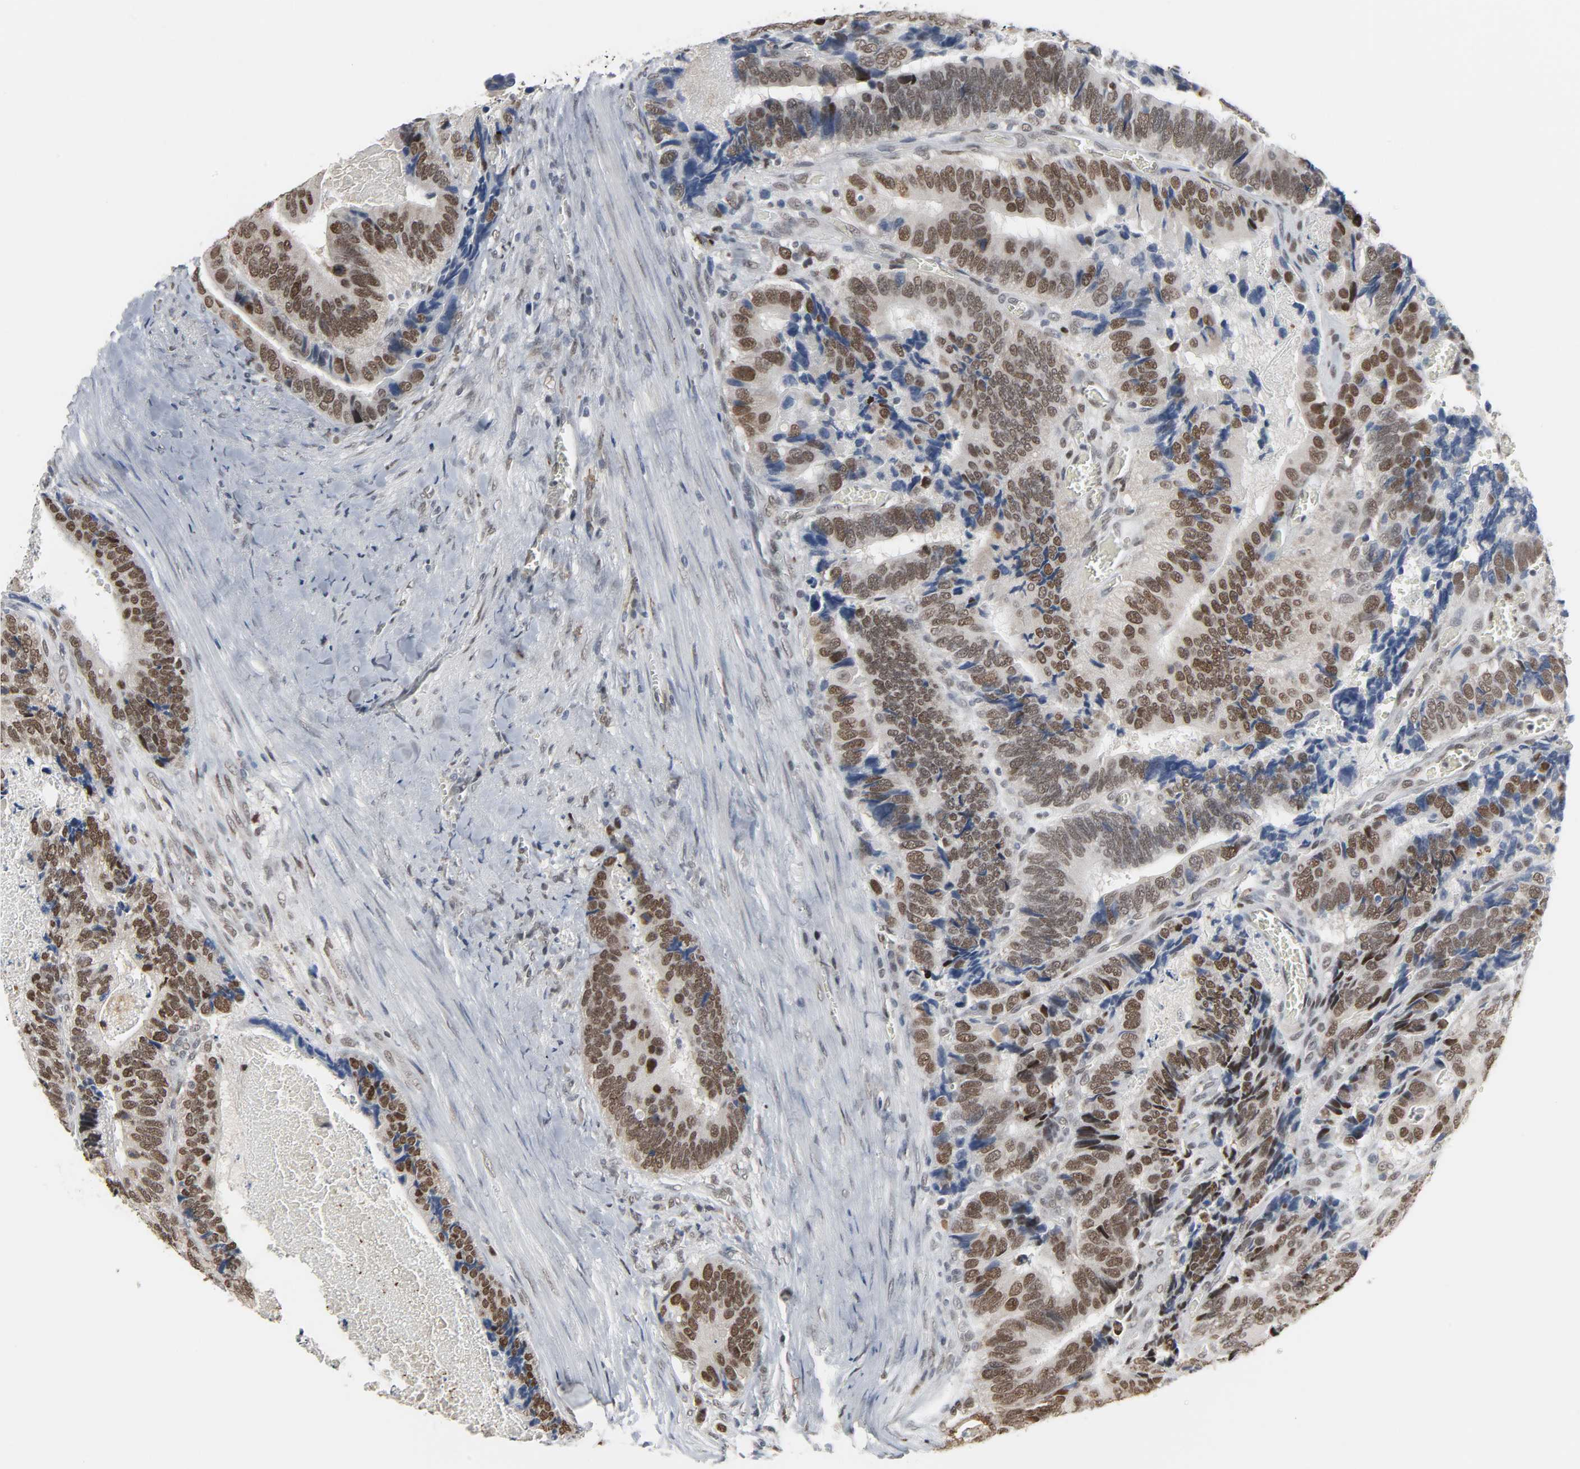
{"staining": {"intensity": "moderate", "quantity": ">75%", "location": "nuclear"}, "tissue": "colorectal cancer", "cell_type": "Tumor cells", "image_type": "cancer", "snomed": [{"axis": "morphology", "description": "Adenocarcinoma, NOS"}, {"axis": "topography", "description": "Colon"}], "caption": "Protein staining reveals moderate nuclear positivity in approximately >75% of tumor cells in colorectal adenocarcinoma.", "gene": "DAZAP1", "patient": {"sex": "male", "age": 72}}